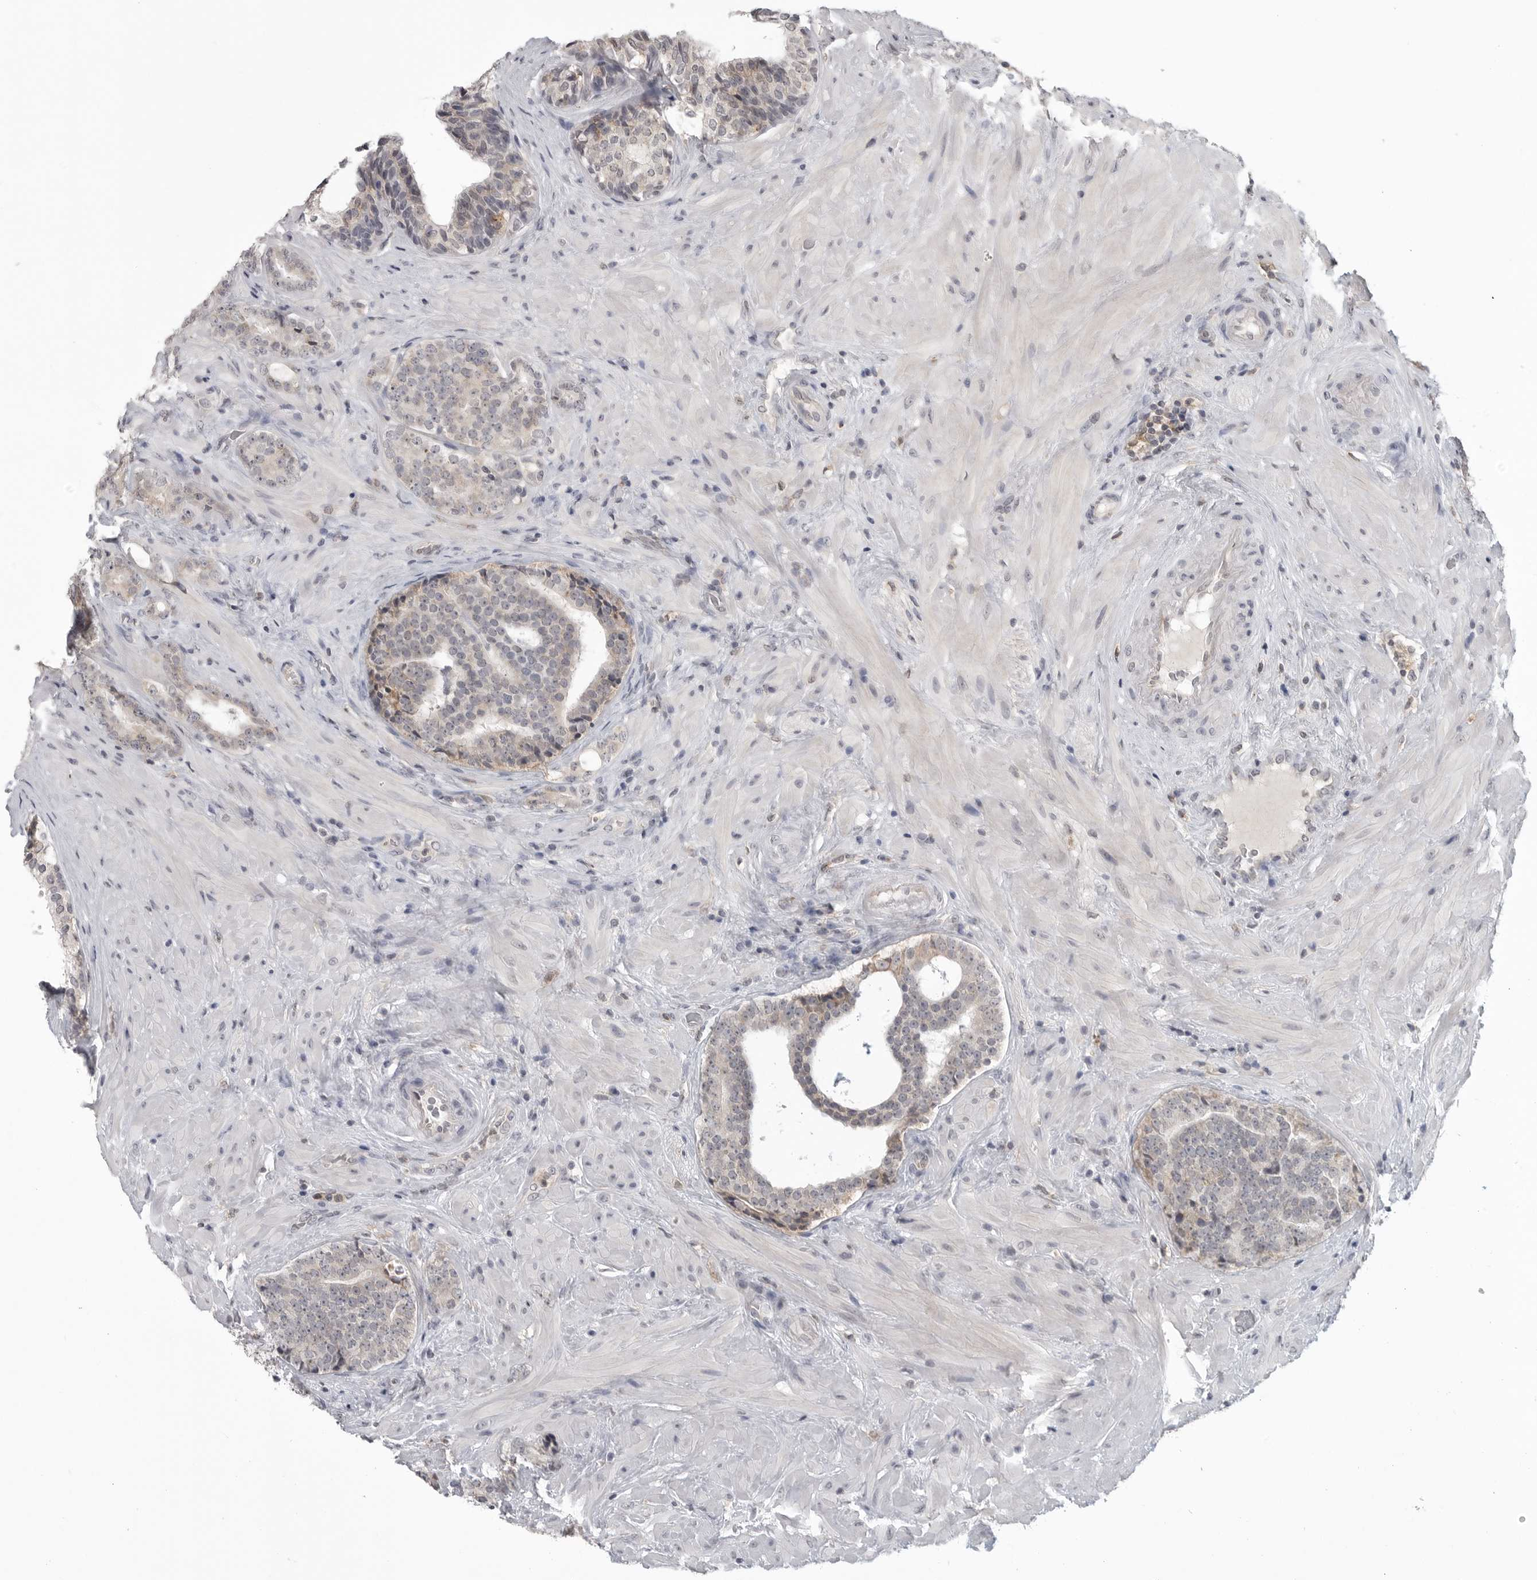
{"staining": {"intensity": "weak", "quantity": "<25%", "location": "cytoplasmic/membranous"}, "tissue": "prostate cancer", "cell_type": "Tumor cells", "image_type": "cancer", "snomed": [{"axis": "morphology", "description": "Adenocarcinoma, High grade"}, {"axis": "topography", "description": "Prostate"}], "caption": "There is no significant staining in tumor cells of prostate cancer.", "gene": "IFNGR1", "patient": {"sex": "male", "age": 56}}